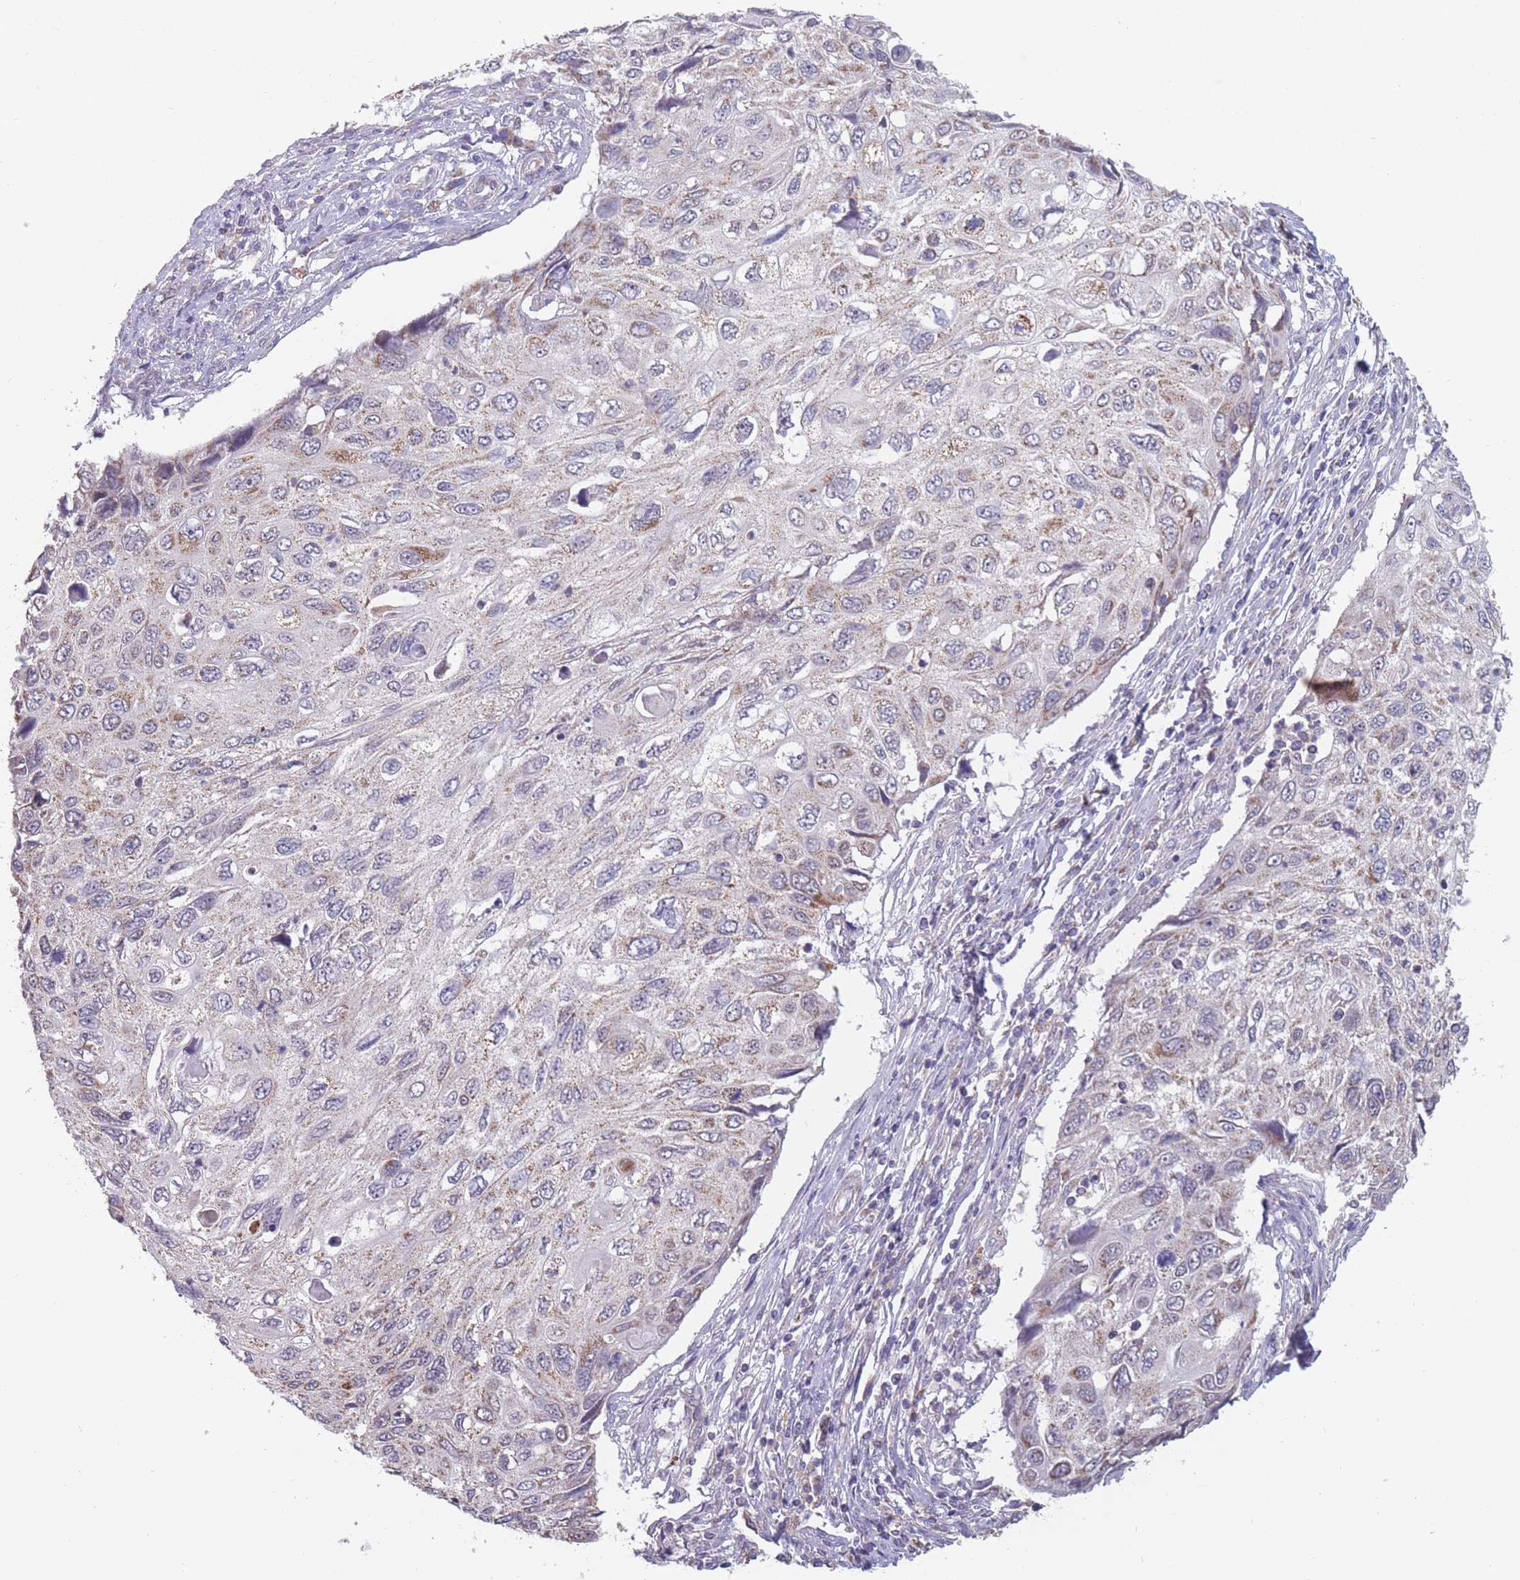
{"staining": {"intensity": "moderate", "quantity": "25%-75%", "location": "cytoplasmic/membranous"}, "tissue": "cervical cancer", "cell_type": "Tumor cells", "image_type": "cancer", "snomed": [{"axis": "morphology", "description": "Squamous cell carcinoma, NOS"}, {"axis": "topography", "description": "Cervix"}], "caption": "IHC histopathology image of neoplastic tissue: squamous cell carcinoma (cervical) stained using IHC shows medium levels of moderate protein expression localized specifically in the cytoplasmic/membranous of tumor cells, appearing as a cytoplasmic/membranous brown color.", "gene": "PEX7", "patient": {"sex": "female", "age": 70}}